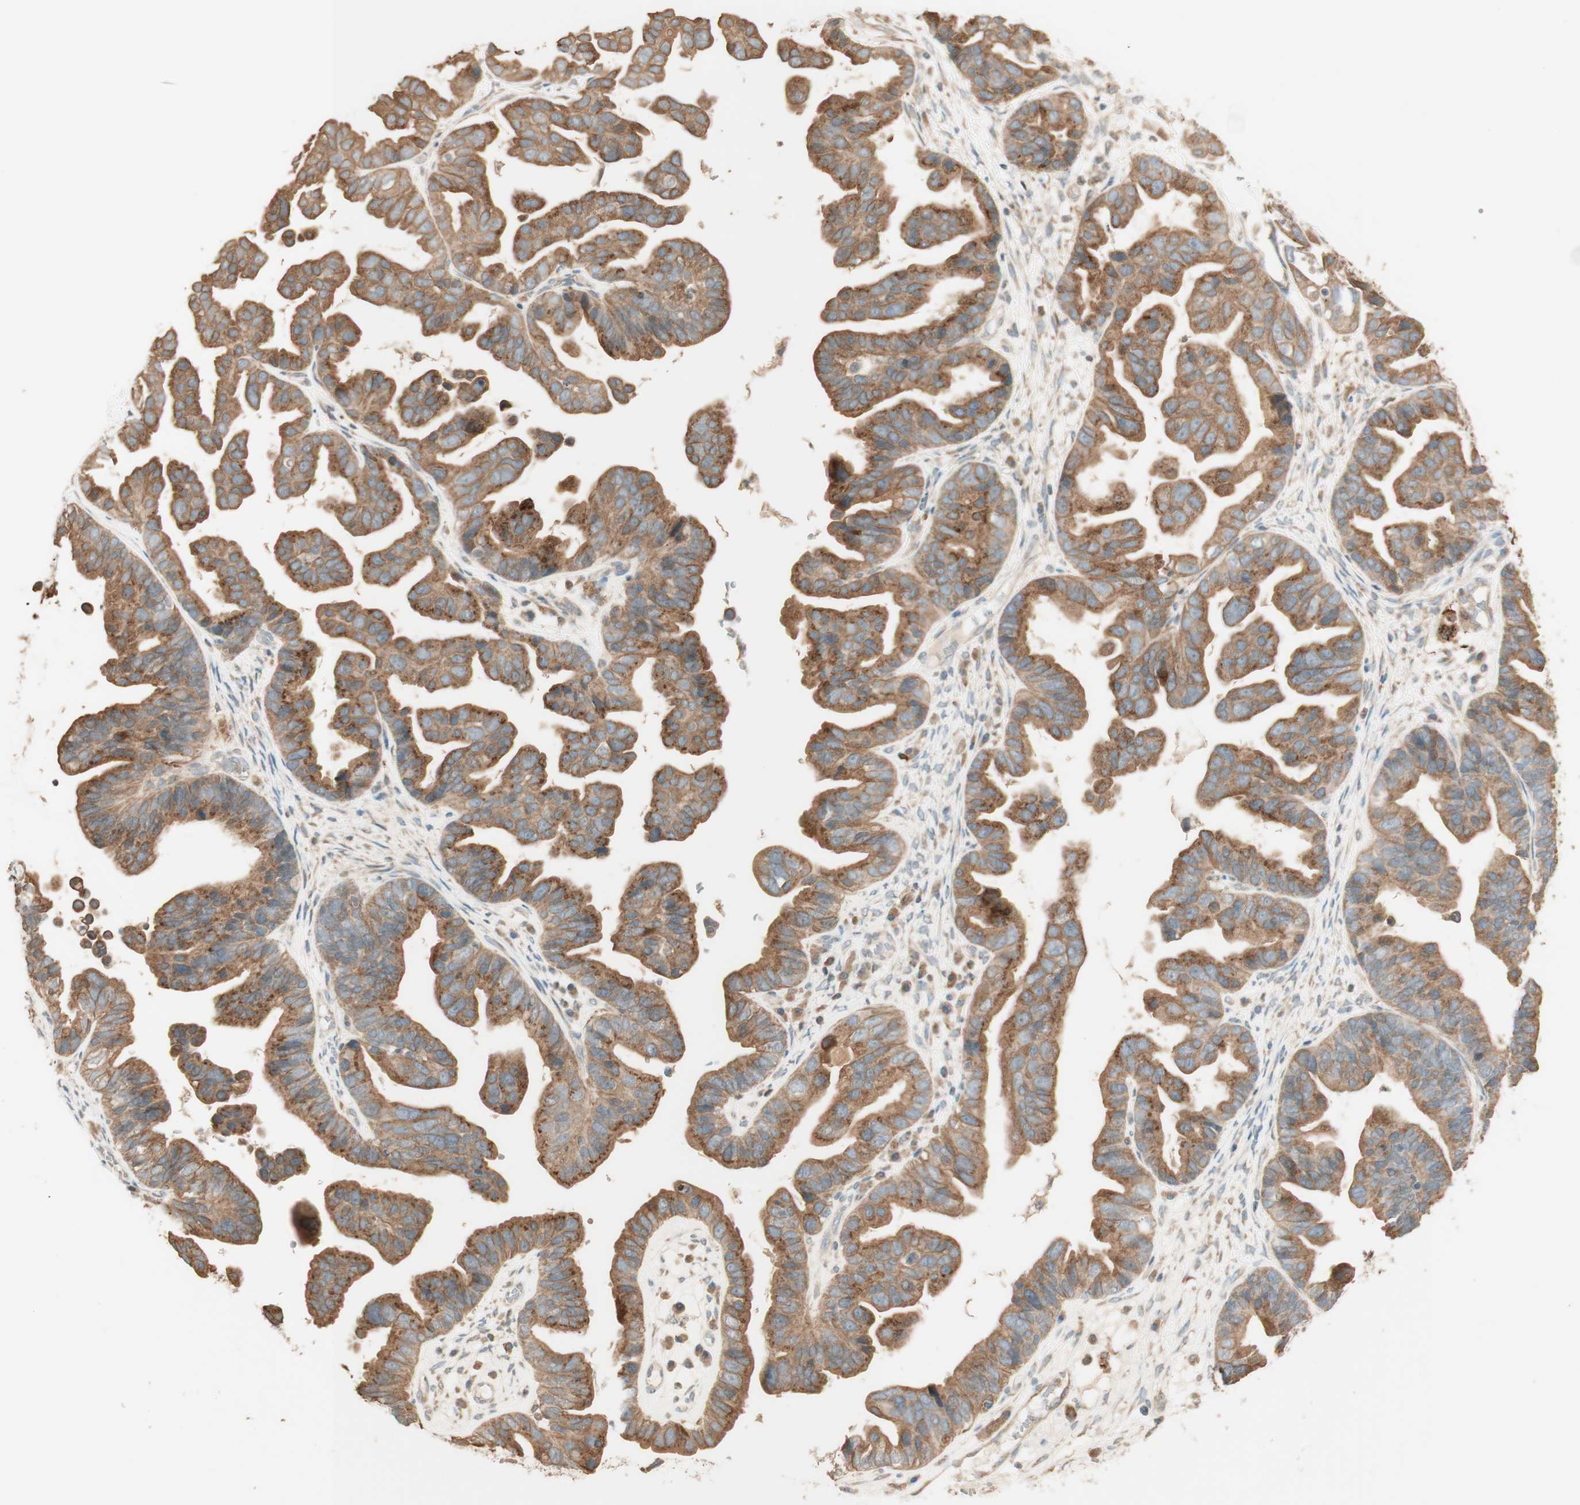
{"staining": {"intensity": "moderate", "quantity": ">75%", "location": "cytoplasmic/membranous"}, "tissue": "ovarian cancer", "cell_type": "Tumor cells", "image_type": "cancer", "snomed": [{"axis": "morphology", "description": "Cystadenocarcinoma, serous, NOS"}, {"axis": "topography", "description": "Ovary"}], "caption": "Moderate cytoplasmic/membranous expression is identified in approximately >75% of tumor cells in ovarian serous cystadenocarcinoma.", "gene": "CLCN2", "patient": {"sex": "female", "age": 56}}